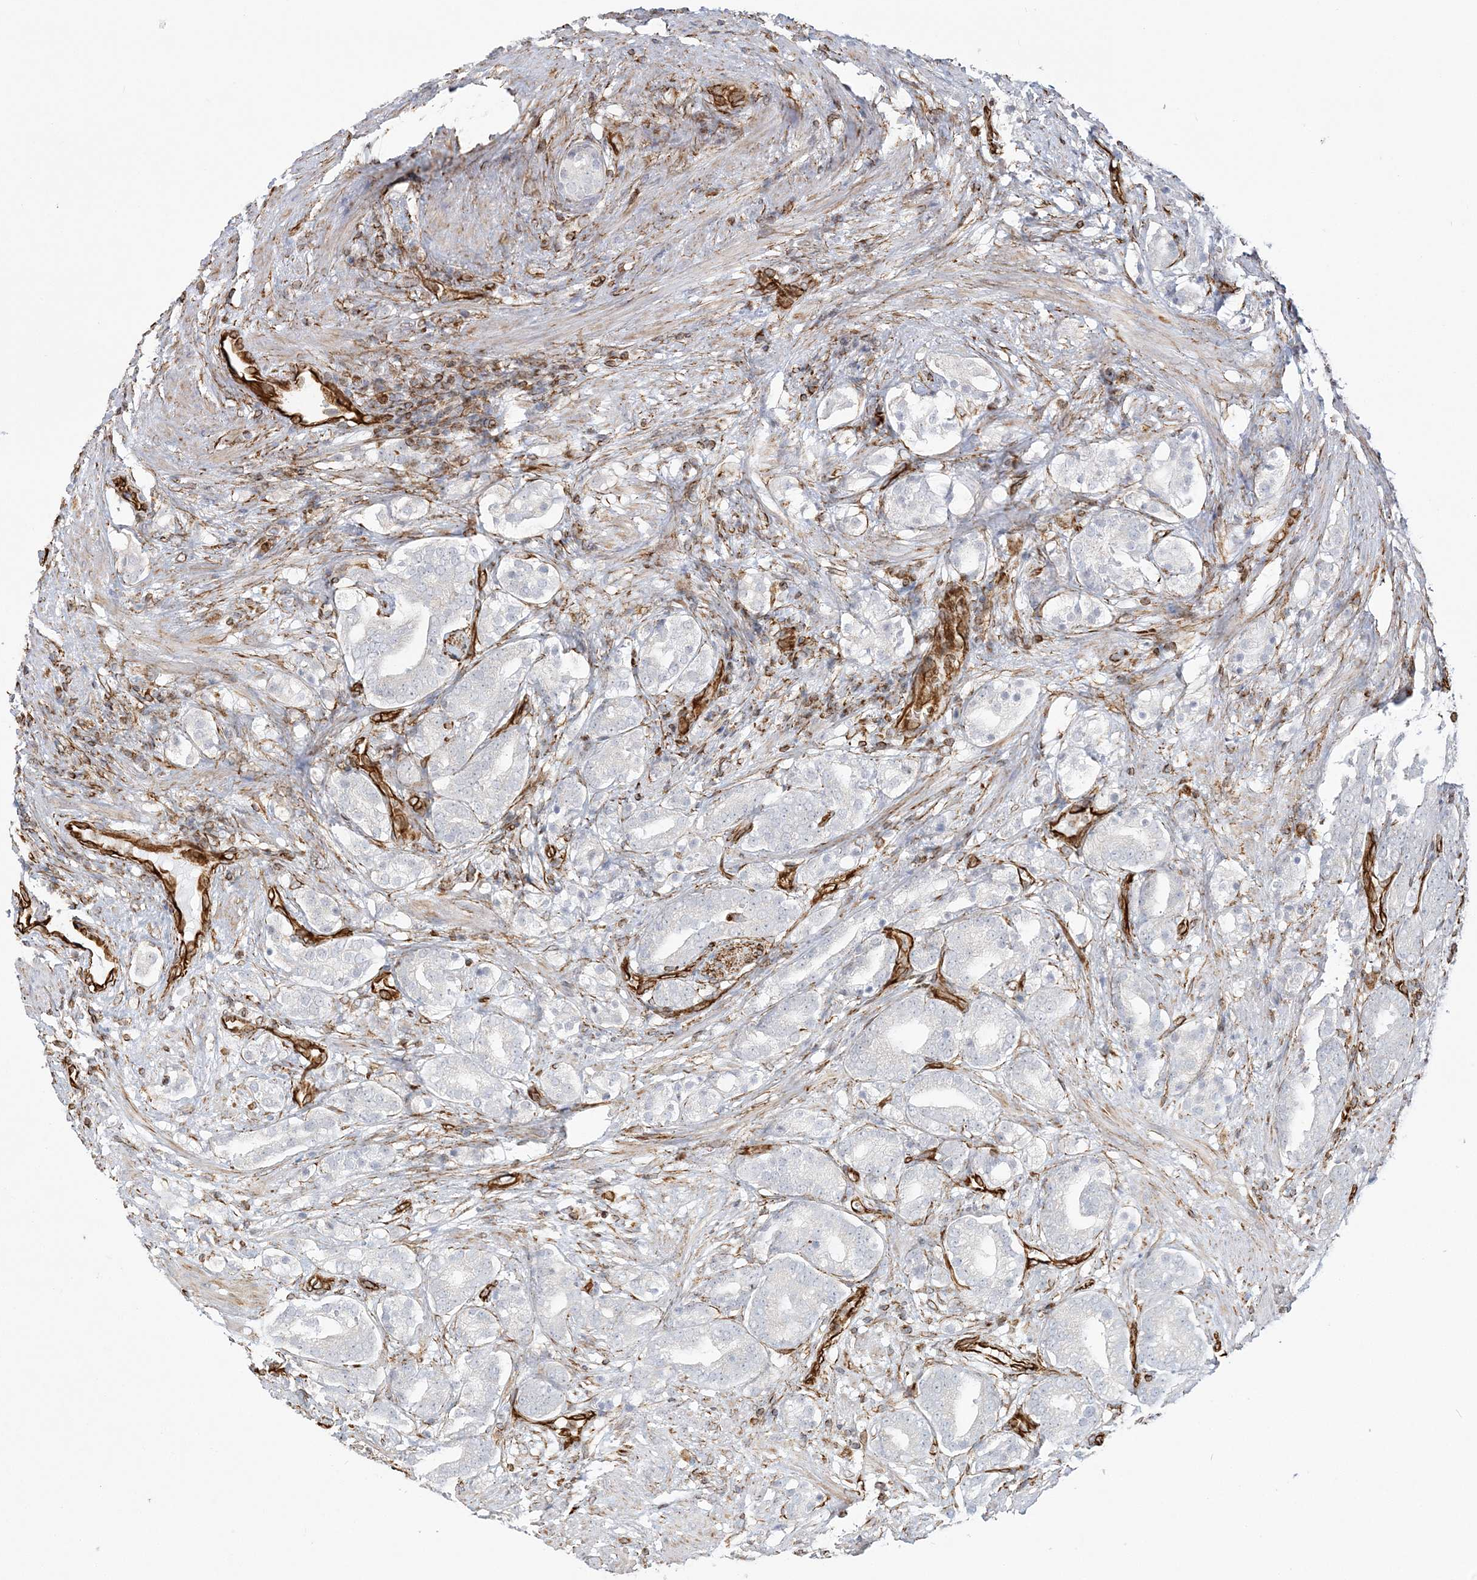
{"staining": {"intensity": "negative", "quantity": "none", "location": "none"}, "tissue": "prostate cancer", "cell_type": "Tumor cells", "image_type": "cancer", "snomed": [{"axis": "morphology", "description": "Adenocarcinoma, High grade"}, {"axis": "topography", "description": "Prostate"}], "caption": "Photomicrograph shows no protein positivity in tumor cells of high-grade adenocarcinoma (prostate) tissue. The staining was performed using DAB (3,3'-diaminobenzidine) to visualize the protein expression in brown, while the nuclei were stained in blue with hematoxylin (Magnification: 20x).", "gene": "SCLT1", "patient": {"sex": "male", "age": 57}}